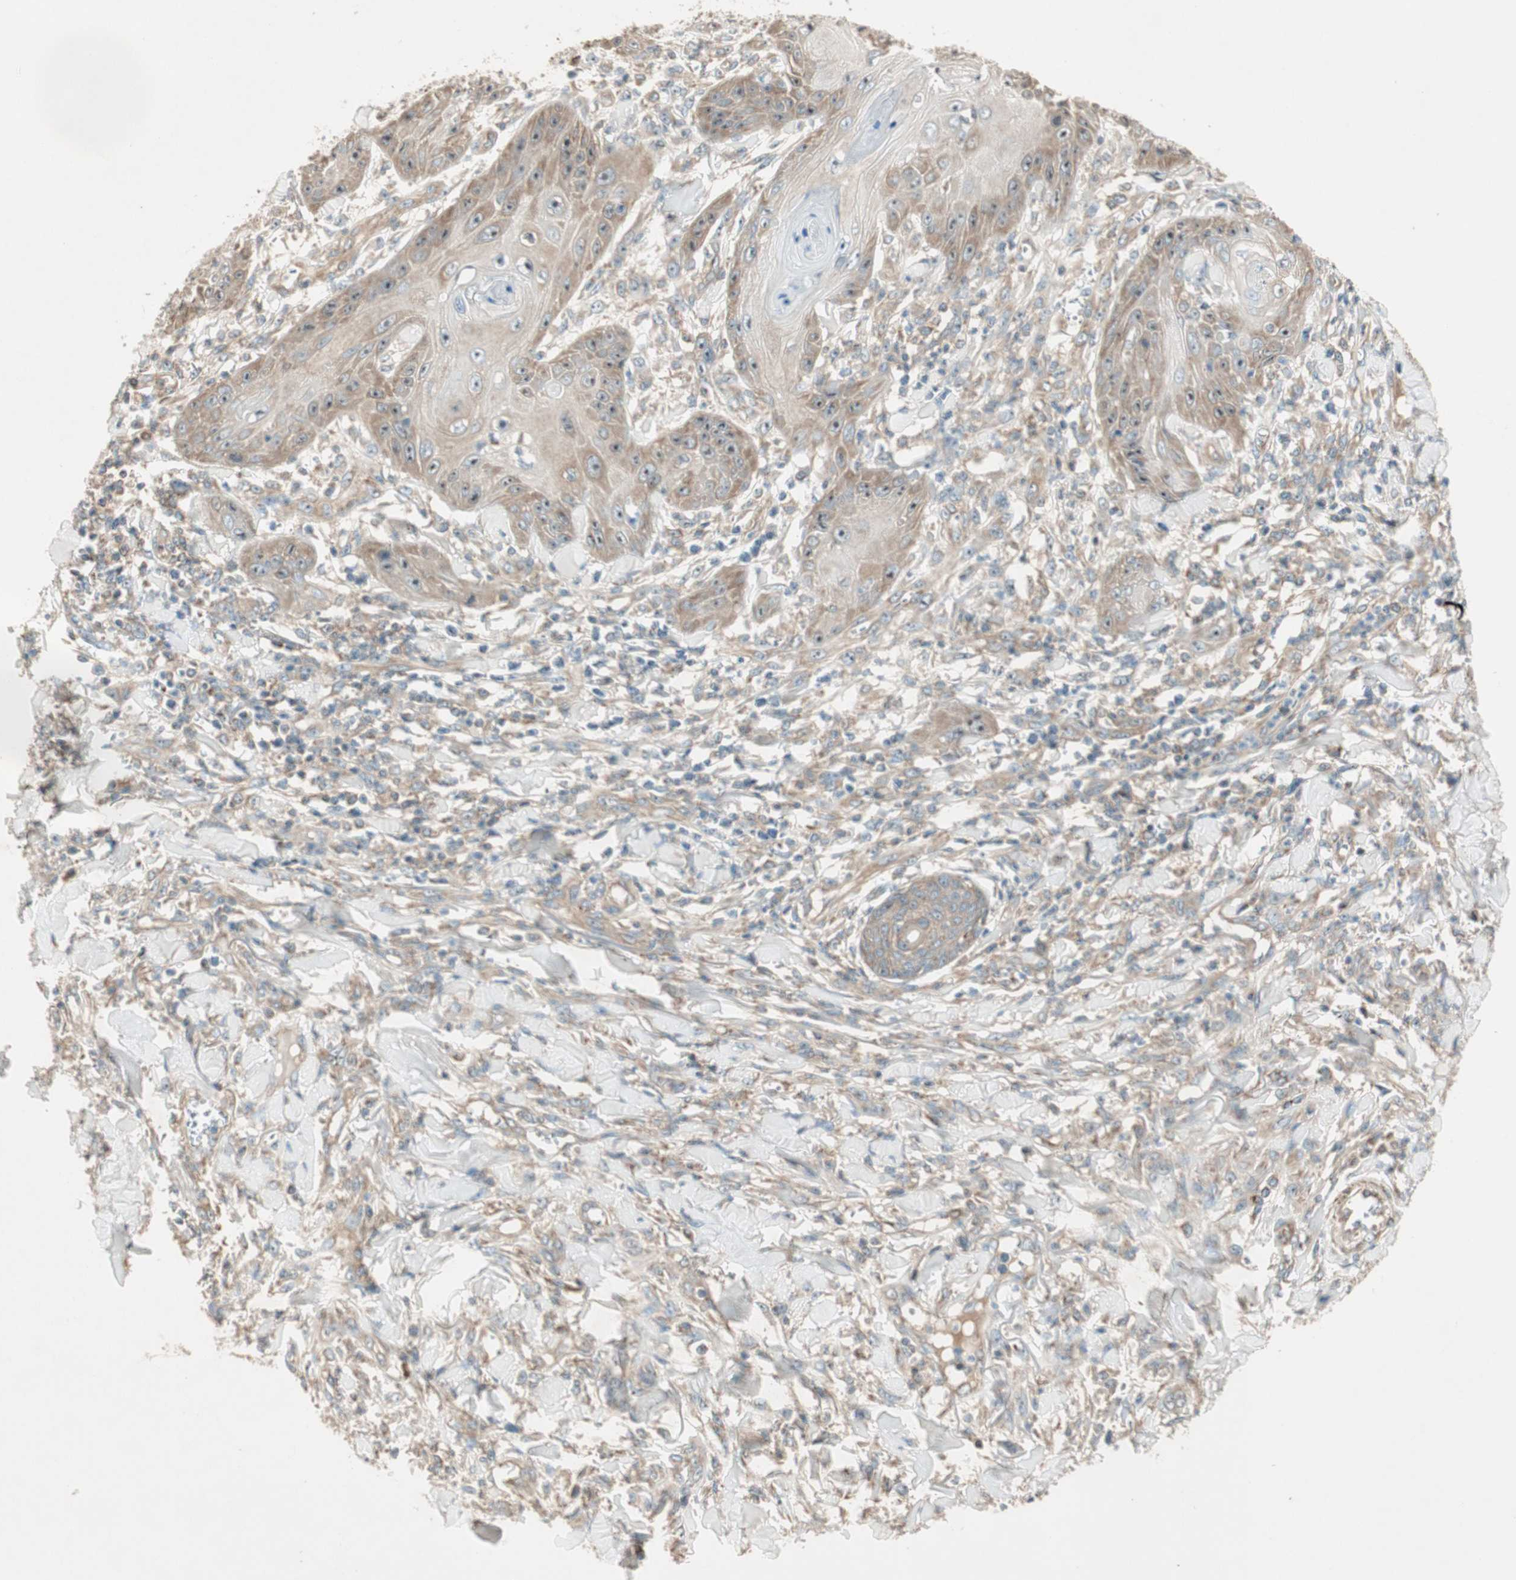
{"staining": {"intensity": "moderate", "quantity": ">75%", "location": "cytoplasmic/membranous,nuclear"}, "tissue": "skin cancer", "cell_type": "Tumor cells", "image_type": "cancer", "snomed": [{"axis": "morphology", "description": "Squamous cell carcinoma, NOS"}, {"axis": "topography", "description": "Skin"}], "caption": "Immunohistochemical staining of human skin cancer (squamous cell carcinoma) displays medium levels of moderate cytoplasmic/membranous and nuclear protein positivity in approximately >75% of tumor cells. (IHC, brightfield microscopy, high magnification).", "gene": "CC2D1A", "patient": {"sex": "female", "age": 78}}